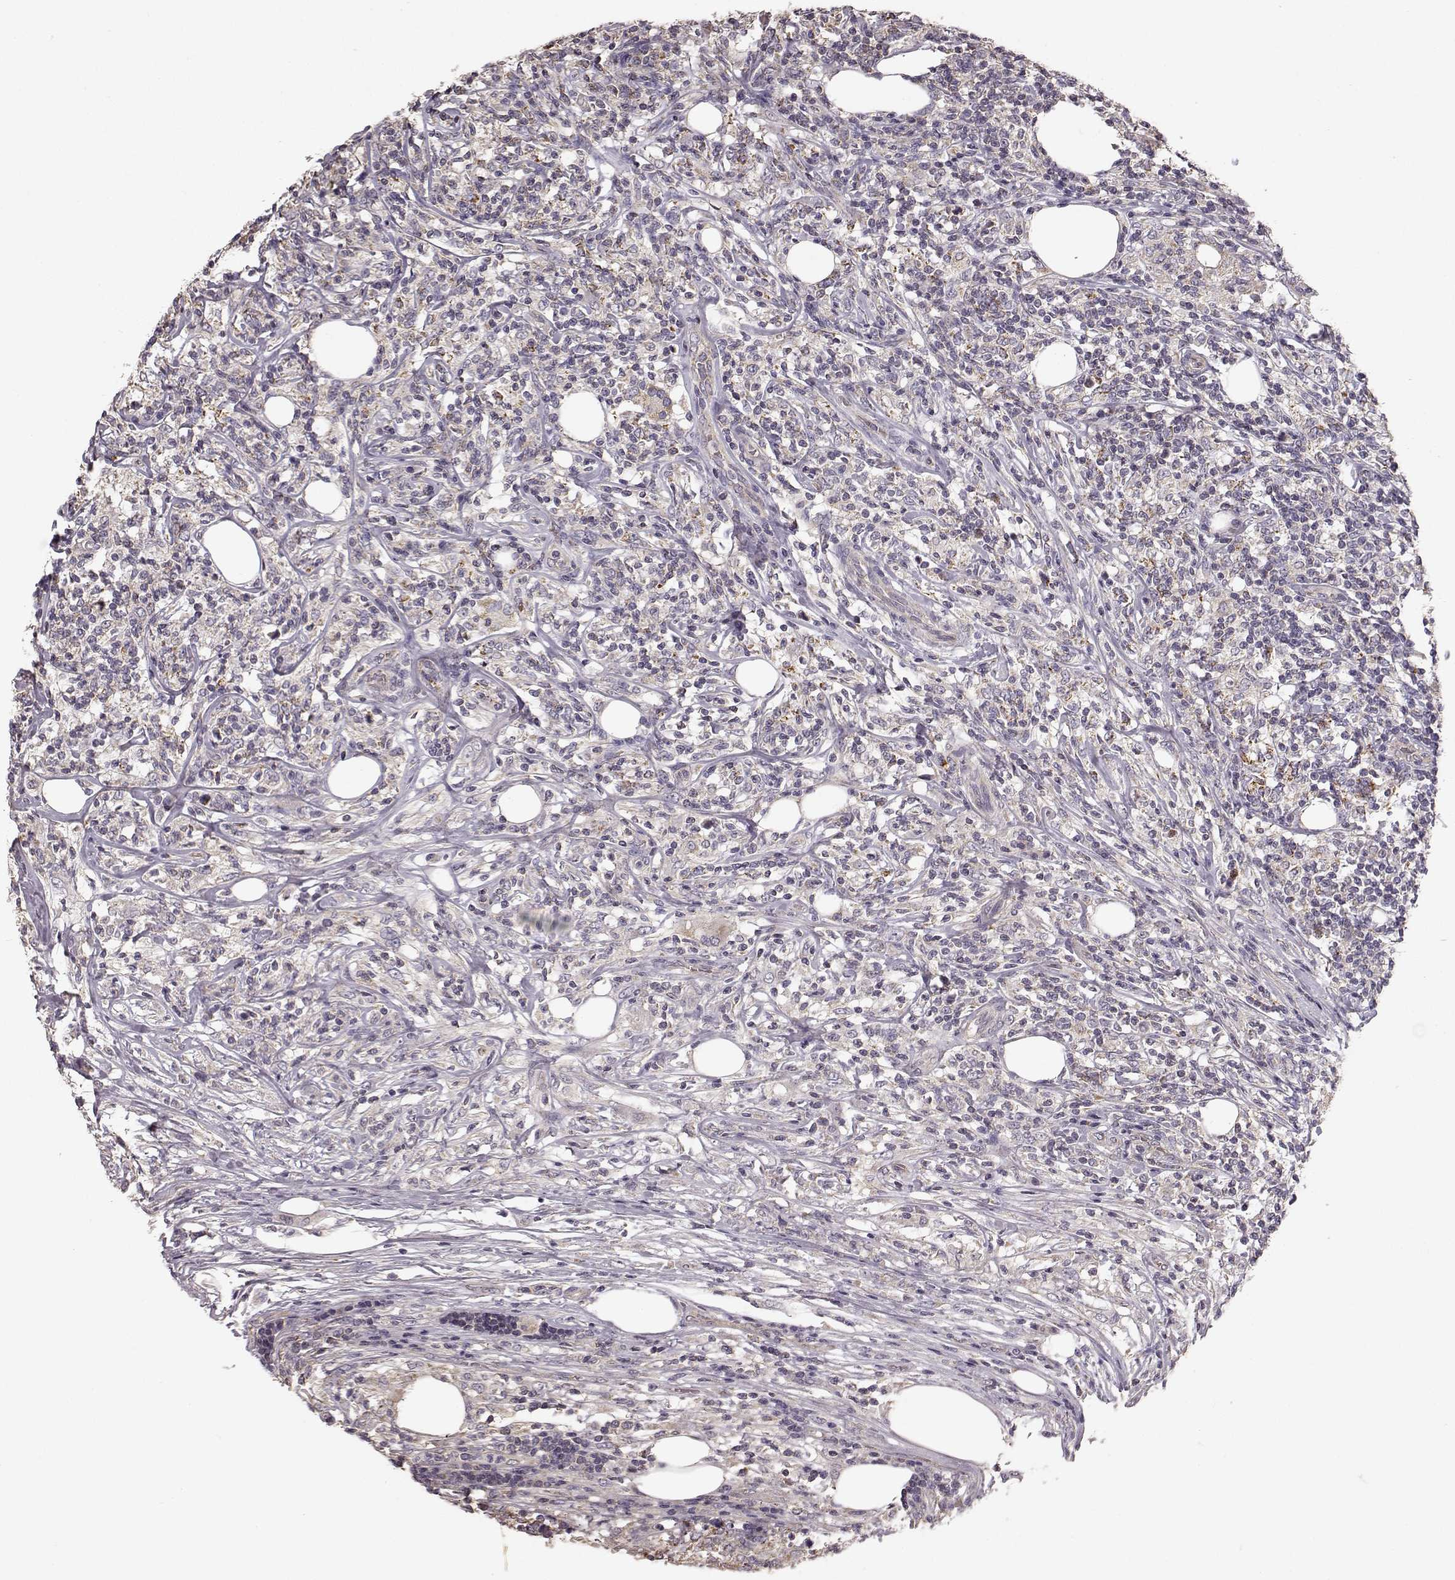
{"staining": {"intensity": "weak", "quantity": "25%-75%", "location": "cytoplasmic/membranous"}, "tissue": "lymphoma", "cell_type": "Tumor cells", "image_type": "cancer", "snomed": [{"axis": "morphology", "description": "Malignant lymphoma, non-Hodgkin's type, High grade"}, {"axis": "topography", "description": "Lymph node"}], "caption": "This photomicrograph demonstrates immunohistochemistry staining of human high-grade malignant lymphoma, non-Hodgkin's type, with low weak cytoplasmic/membranous positivity in about 25%-75% of tumor cells.", "gene": "ERBB3", "patient": {"sex": "female", "age": 84}}